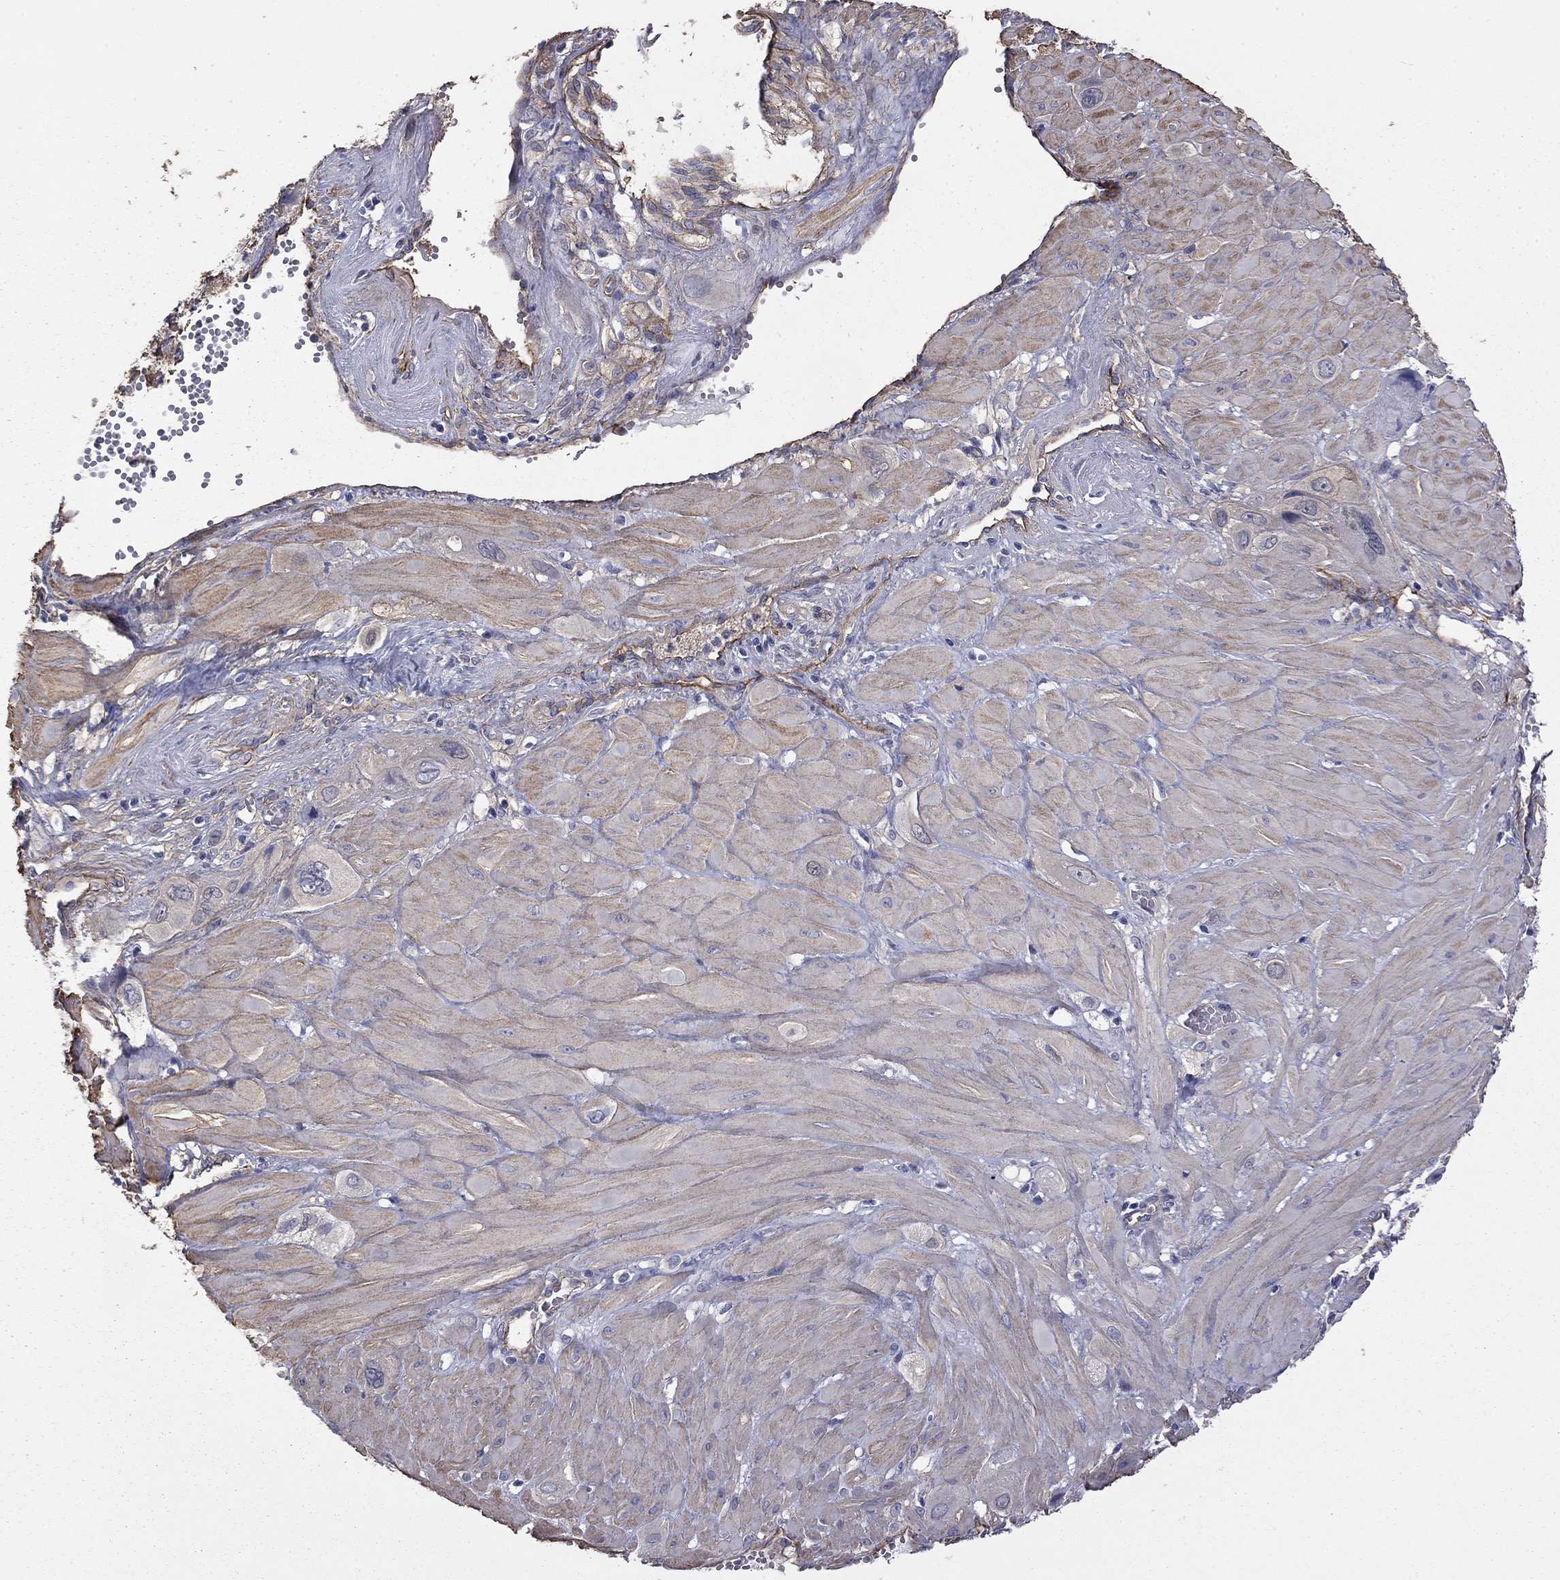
{"staining": {"intensity": "negative", "quantity": "none", "location": "none"}, "tissue": "cervical cancer", "cell_type": "Tumor cells", "image_type": "cancer", "snomed": [{"axis": "morphology", "description": "Squamous cell carcinoma, NOS"}, {"axis": "topography", "description": "Cervix"}], "caption": "A photomicrograph of human cervical squamous cell carcinoma is negative for staining in tumor cells.", "gene": "TCHH", "patient": {"sex": "female", "age": 34}}